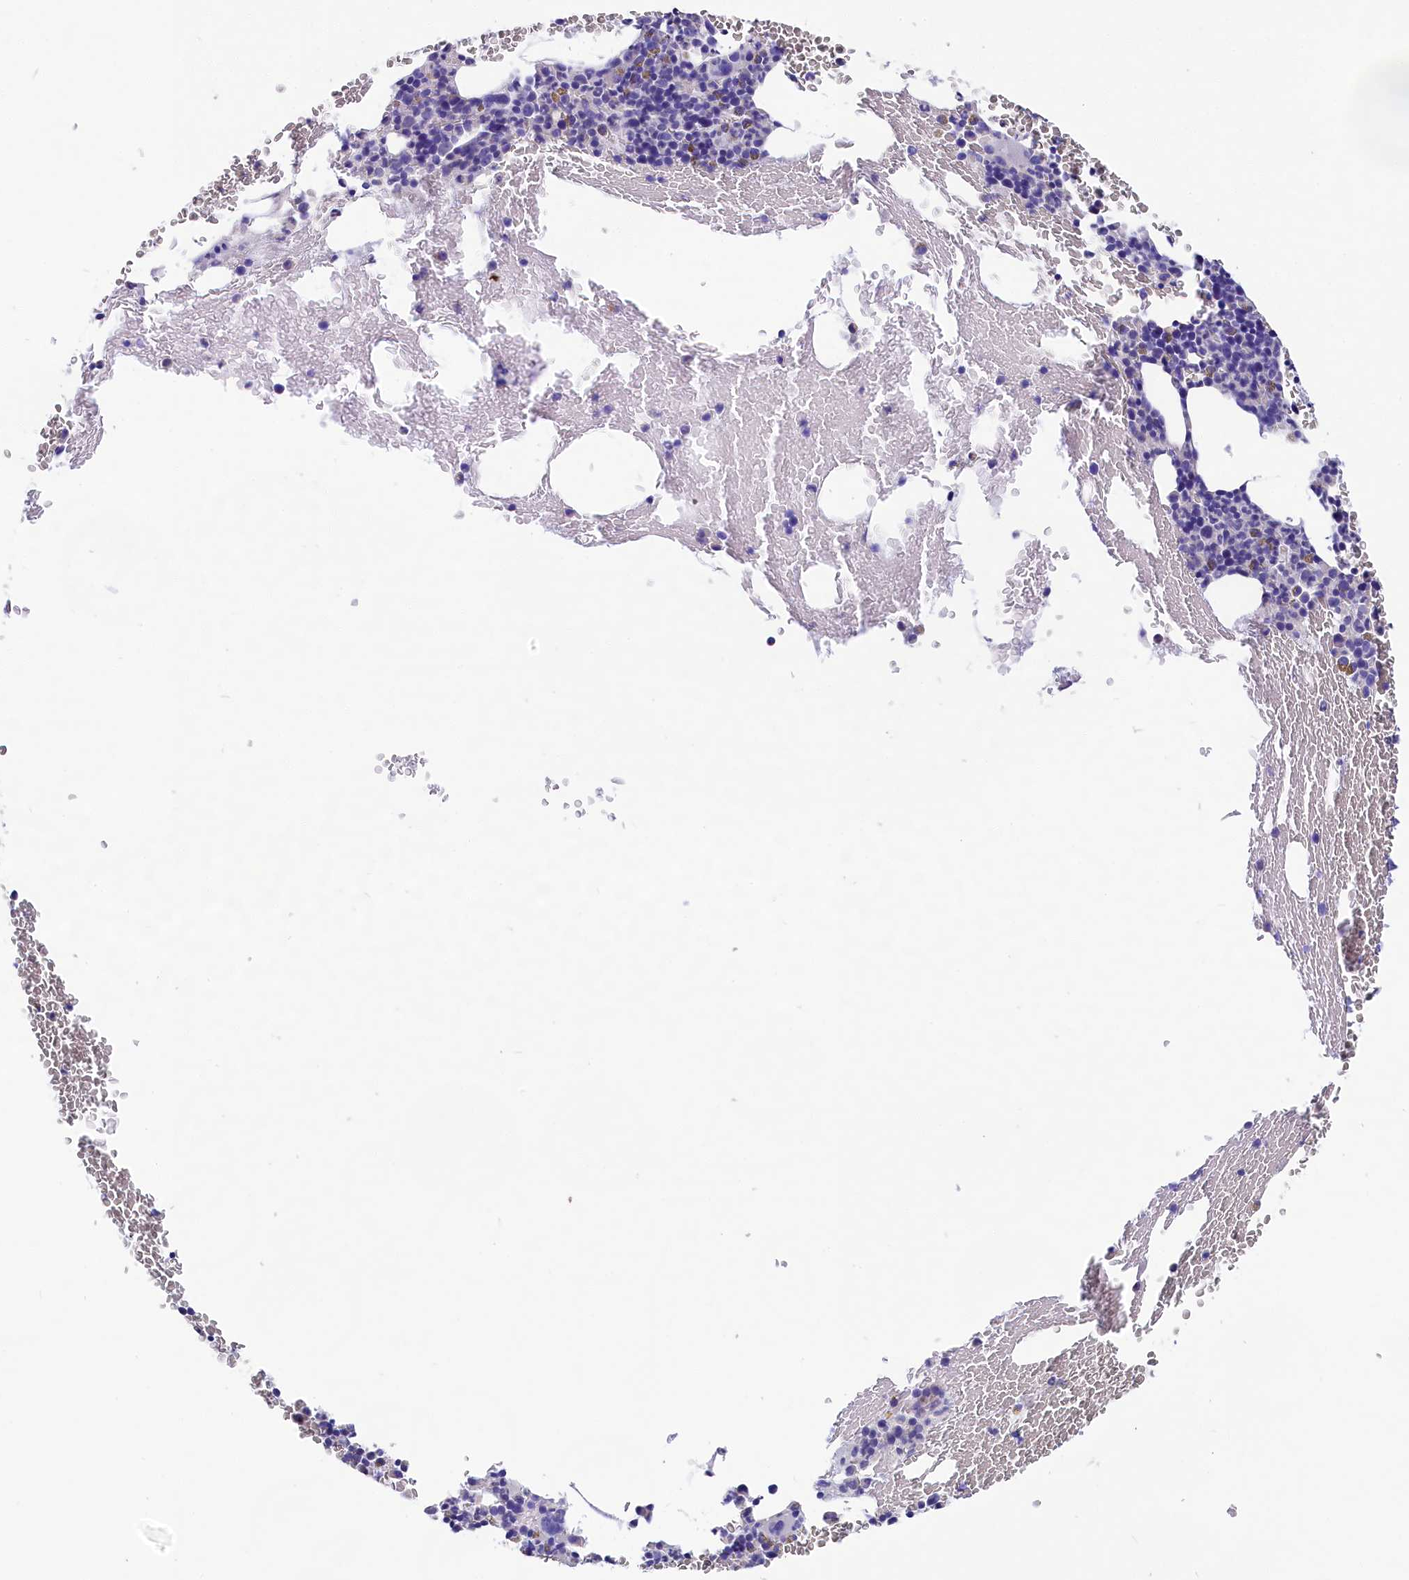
{"staining": {"intensity": "negative", "quantity": "none", "location": "none"}, "tissue": "bone marrow", "cell_type": "Hematopoietic cells", "image_type": "normal", "snomed": [{"axis": "morphology", "description": "Normal tissue, NOS"}, {"axis": "topography", "description": "Bone marrow"}], "caption": "High magnification brightfield microscopy of benign bone marrow stained with DAB (3,3'-diaminobenzidine) (brown) and counterstained with hematoxylin (blue): hematopoietic cells show no significant expression. The staining was performed using DAB (3,3'-diaminobenzidine) to visualize the protein expression in brown, while the nuclei were stained in blue with hematoxylin (Magnification: 20x).", "gene": "SULT2A1", "patient": {"sex": "male", "age": 75}}